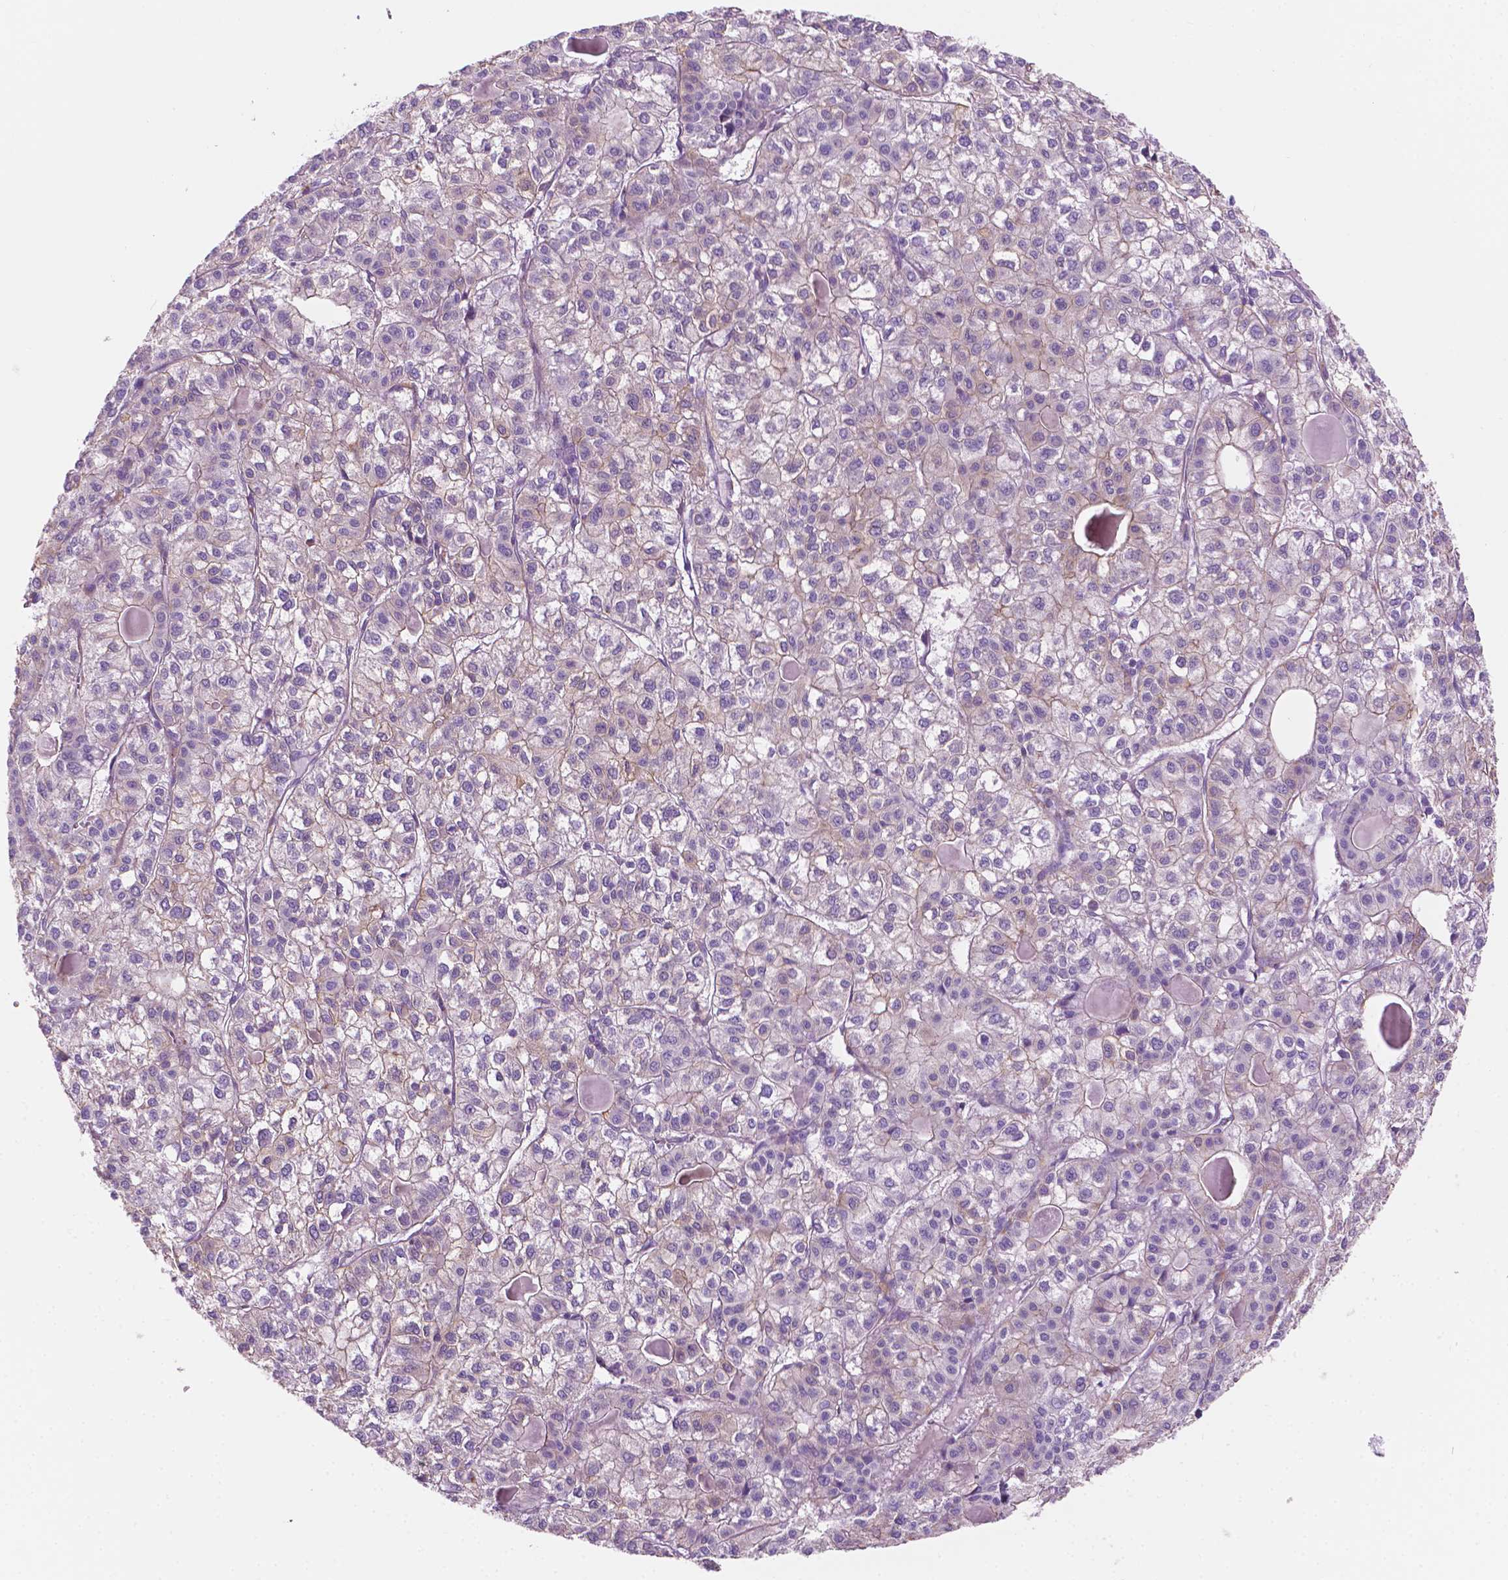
{"staining": {"intensity": "weak", "quantity": "<25%", "location": "cytoplasmic/membranous"}, "tissue": "liver cancer", "cell_type": "Tumor cells", "image_type": "cancer", "snomed": [{"axis": "morphology", "description": "Carcinoma, Hepatocellular, NOS"}, {"axis": "topography", "description": "Liver"}], "caption": "Immunohistochemical staining of human hepatocellular carcinoma (liver) displays no significant staining in tumor cells.", "gene": "EPPK1", "patient": {"sex": "female", "age": 43}}